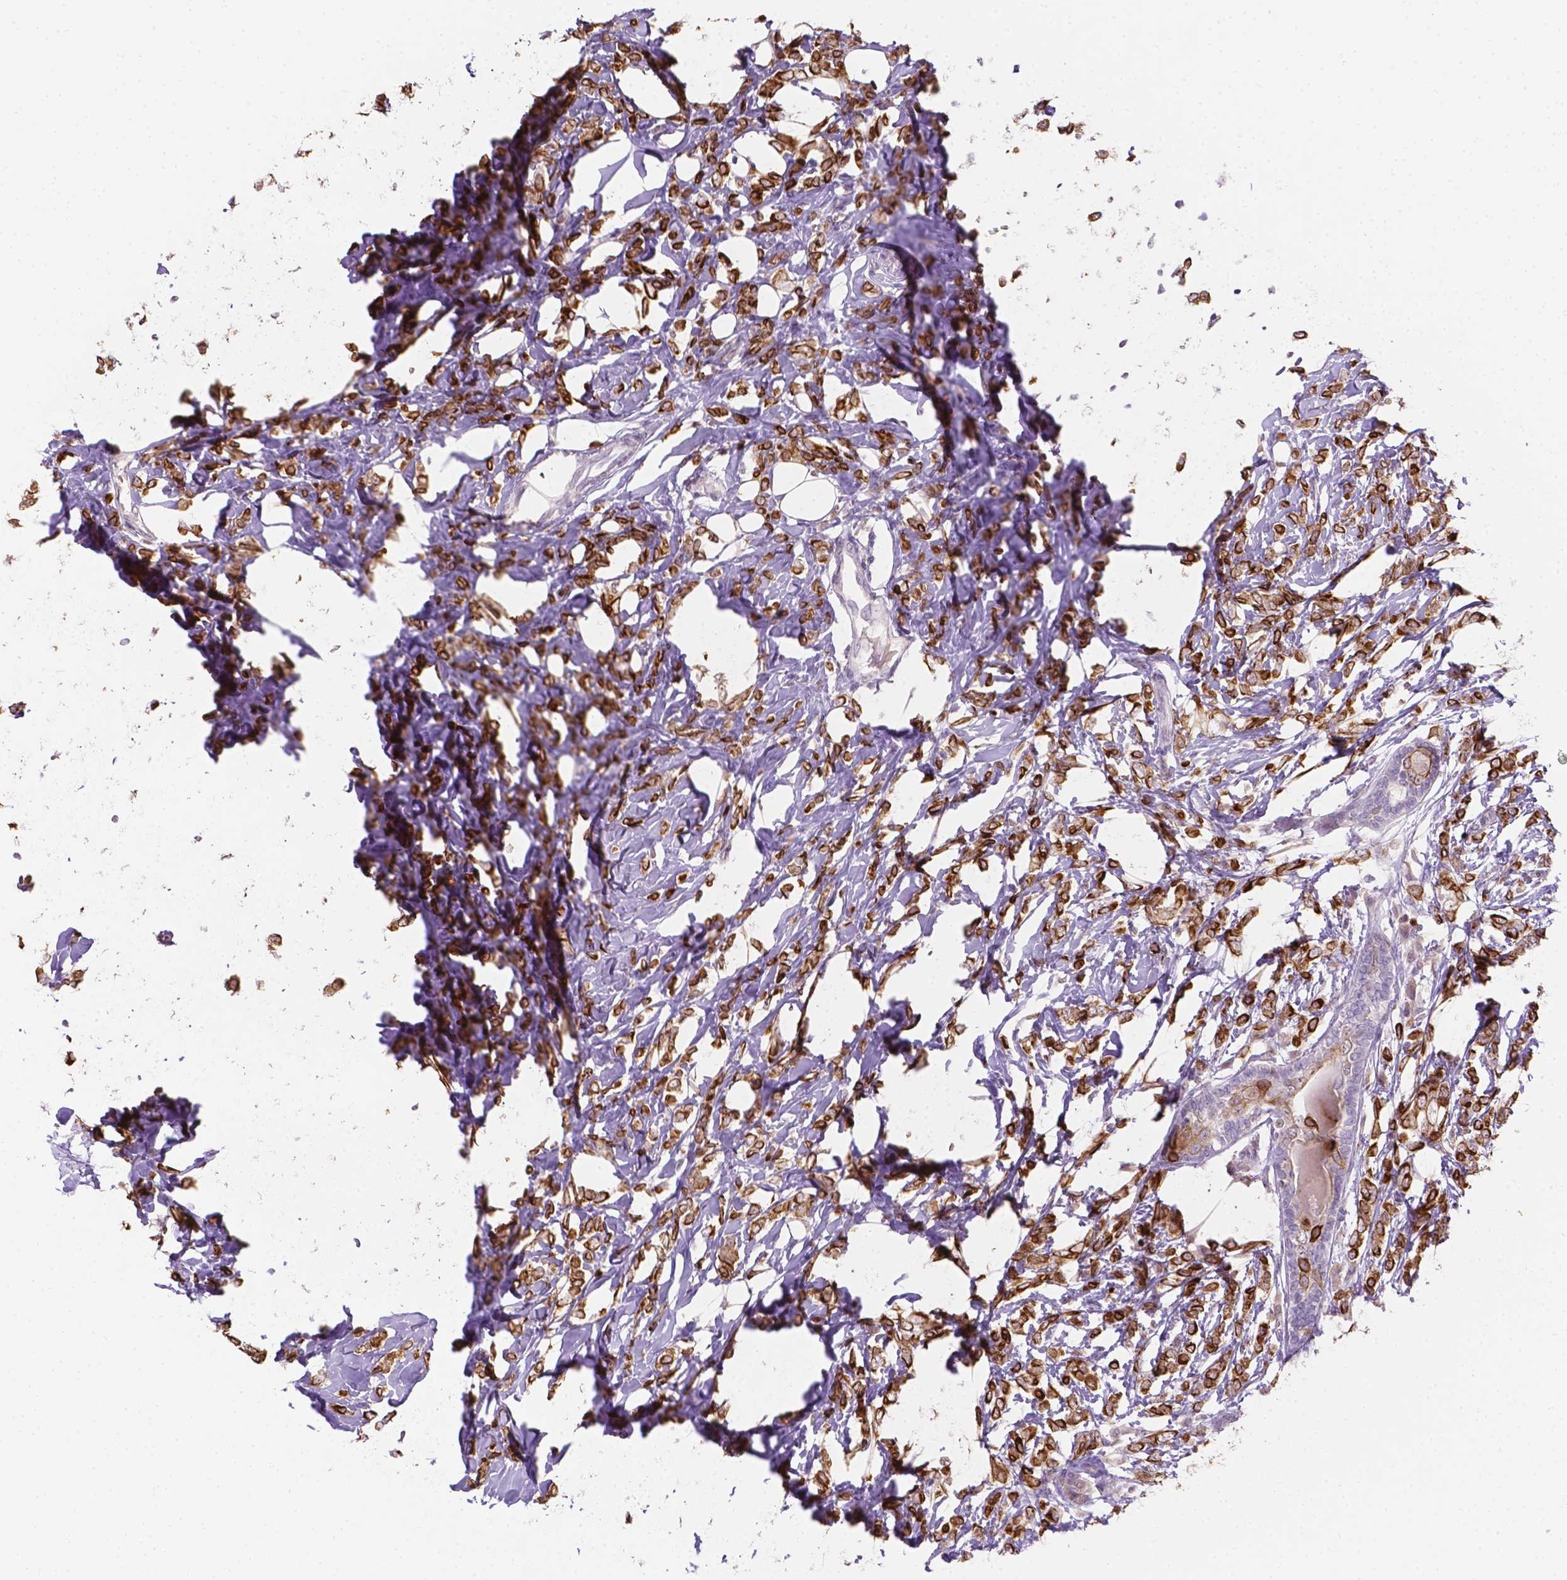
{"staining": {"intensity": "strong", "quantity": ">75%", "location": "cytoplasmic/membranous"}, "tissue": "breast cancer", "cell_type": "Tumor cells", "image_type": "cancer", "snomed": [{"axis": "morphology", "description": "Lobular carcinoma"}, {"axis": "topography", "description": "Breast"}], "caption": "This micrograph reveals breast cancer (lobular carcinoma) stained with IHC to label a protein in brown. The cytoplasmic/membranous of tumor cells show strong positivity for the protein. Nuclei are counter-stained blue.", "gene": "SHLD3", "patient": {"sex": "female", "age": 49}}